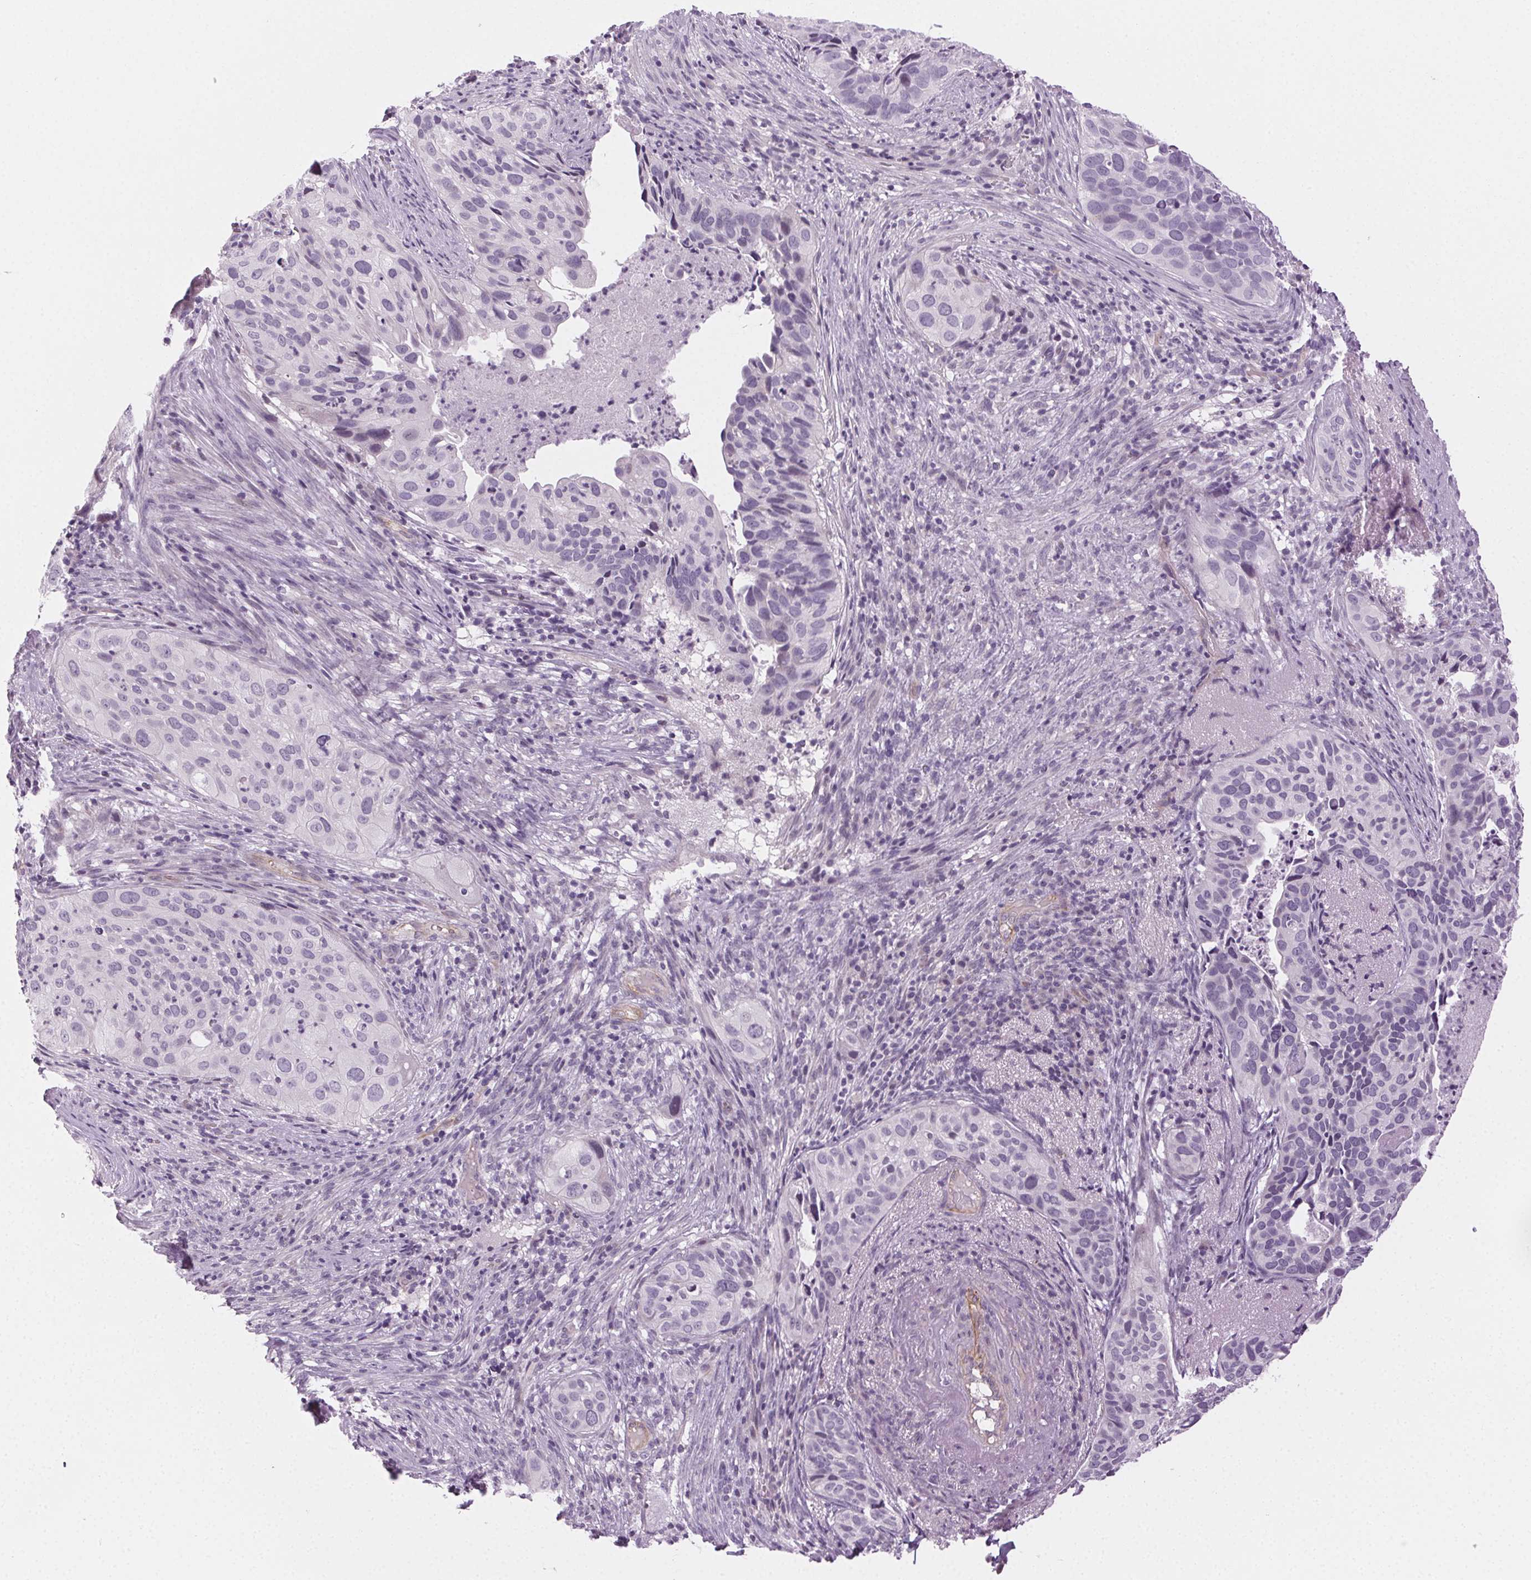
{"staining": {"intensity": "negative", "quantity": "none", "location": "none"}, "tissue": "cervical cancer", "cell_type": "Tumor cells", "image_type": "cancer", "snomed": [{"axis": "morphology", "description": "Squamous cell carcinoma, NOS"}, {"axis": "topography", "description": "Cervix"}], "caption": "This is an immunohistochemistry (IHC) histopathology image of cervical cancer. There is no expression in tumor cells.", "gene": "AIF1L", "patient": {"sex": "female", "age": 38}}